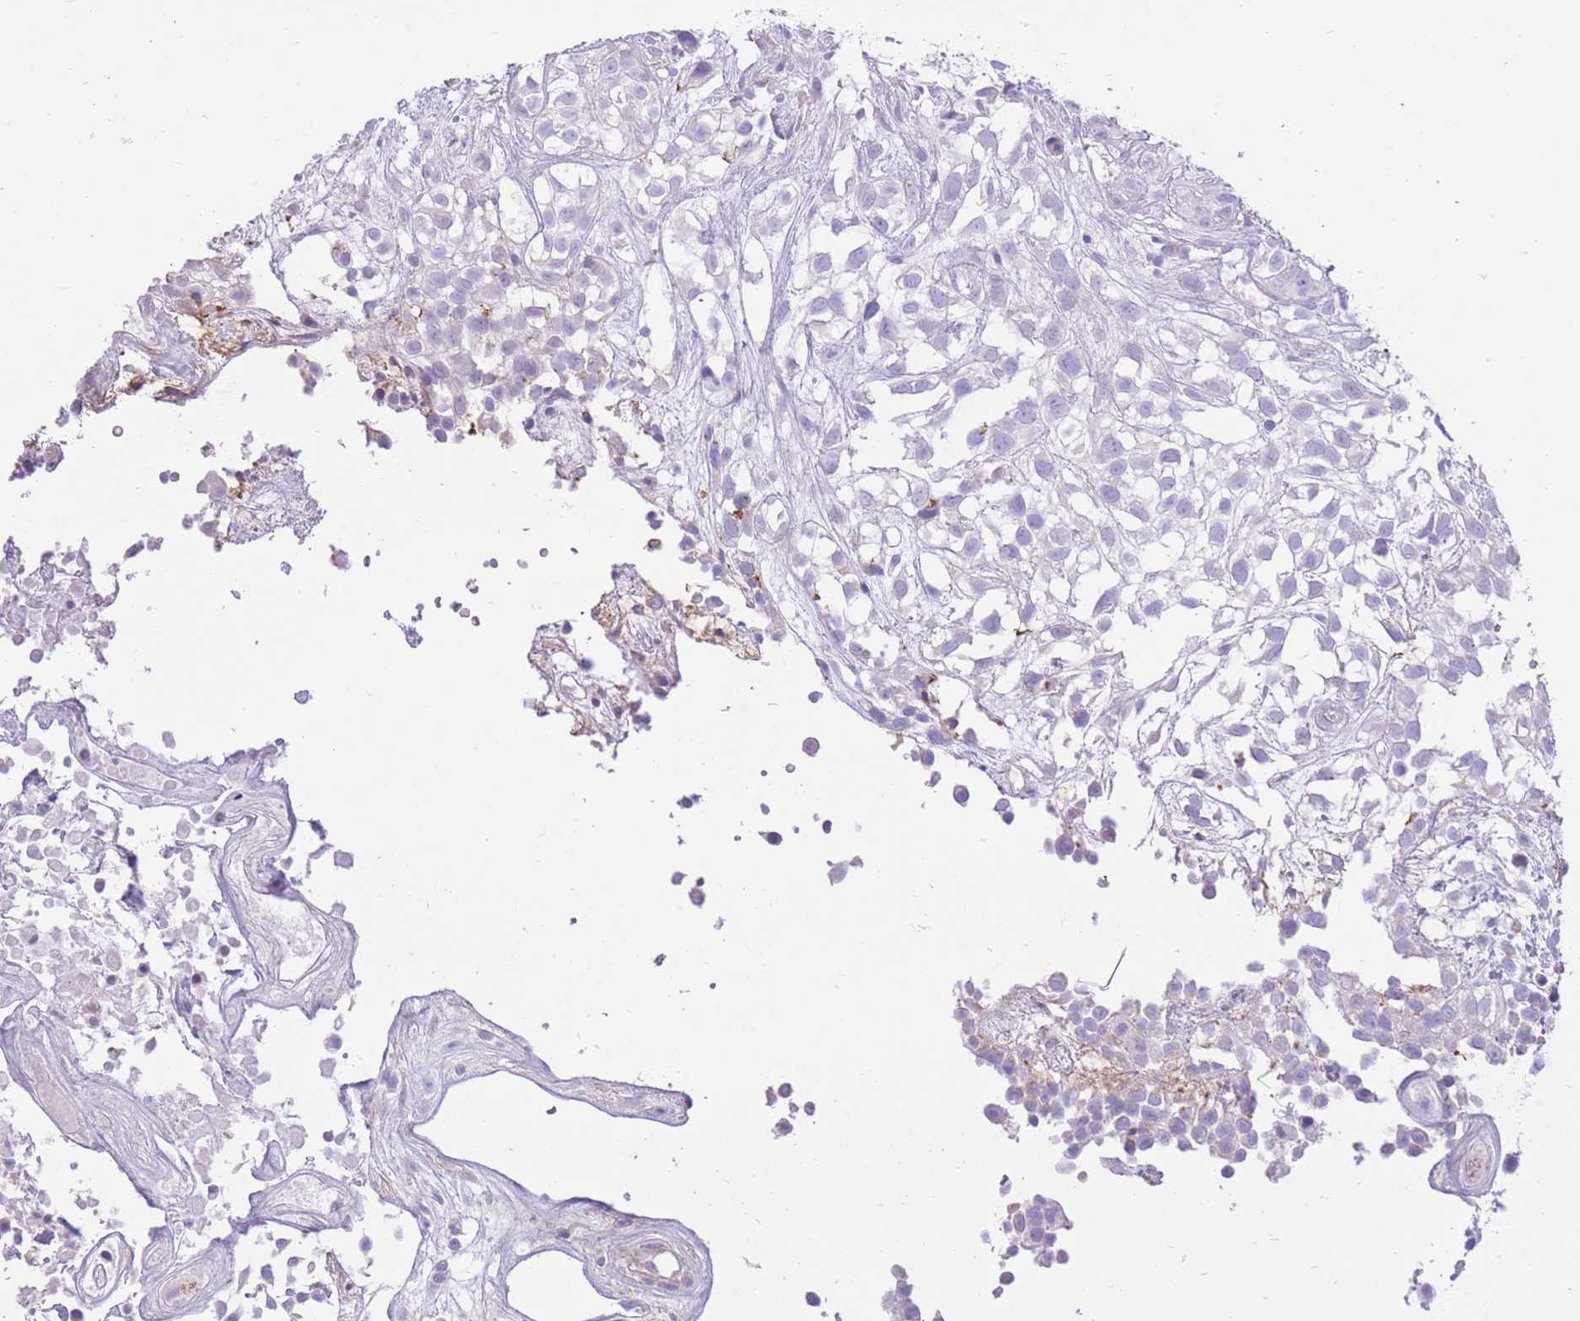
{"staining": {"intensity": "negative", "quantity": "none", "location": "none"}, "tissue": "urothelial cancer", "cell_type": "Tumor cells", "image_type": "cancer", "snomed": [{"axis": "morphology", "description": "Urothelial carcinoma, High grade"}, {"axis": "topography", "description": "Urinary bladder"}], "caption": "This is an immunohistochemistry histopathology image of urothelial carcinoma (high-grade). There is no positivity in tumor cells.", "gene": "SLC4A4", "patient": {"sex": "male", "age": 56}}